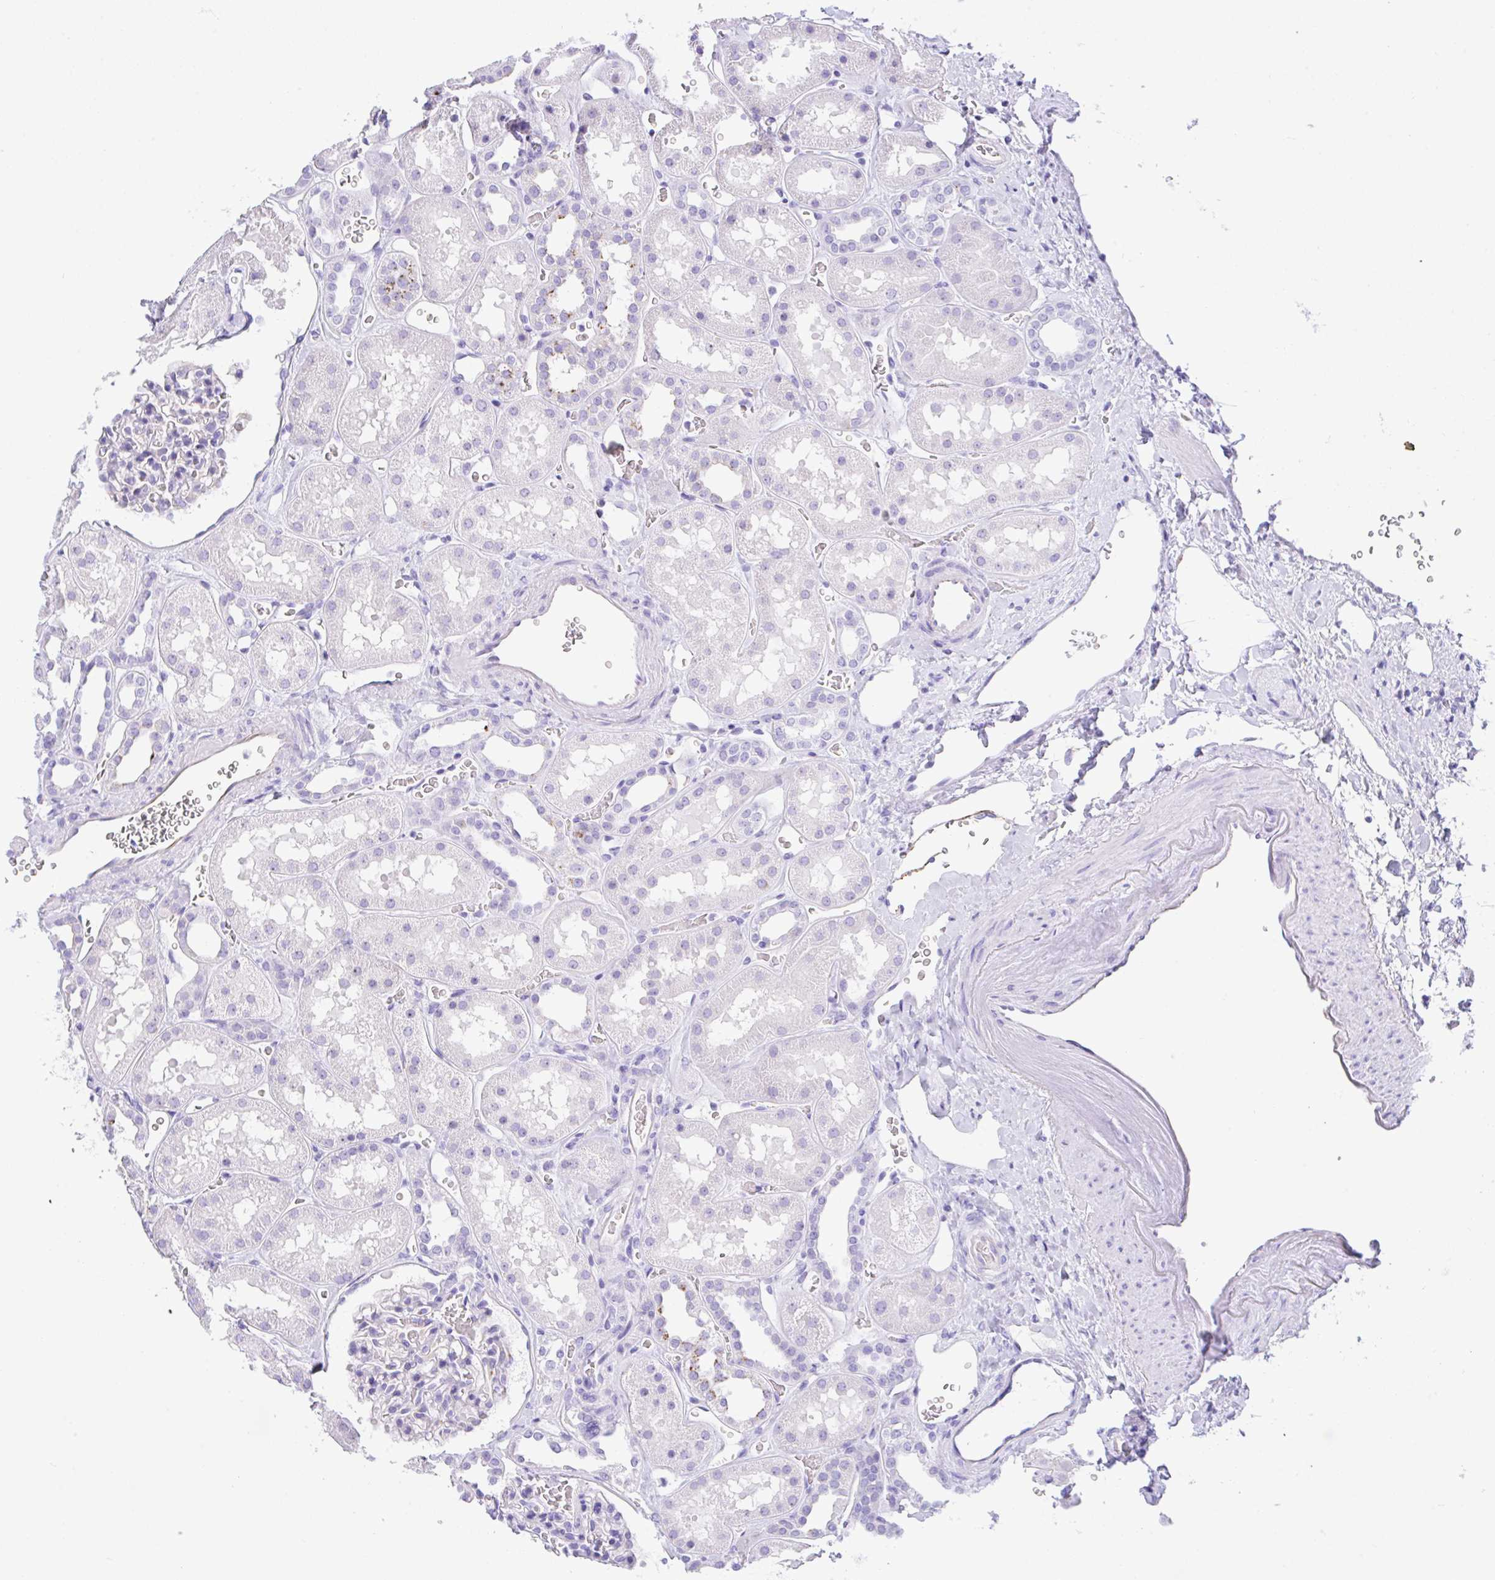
{"staining": {"intensity": "moderate", "quantity": "<25%", "location": "cytoplasmic/membranous"}, "tissue": "kidney", "cell_type": "Cells in glomeruli", "image_type": "normal", "snomed": [{"axis": "morphology", "description": "Normal tissue, NOS"}, {"axis": "topography", "description": "Kidney"}], "caption": "High-magnification brightfield microscopy of unremarkable kidney stained with DAB (3,3'-diaminobenzidine) (brown) and counterstained with hematoxylin (blue). cells in glomeruli exhibit moderate cytoplasmic/membranous staining is present in about<25% of cells.", "gene": "NDUFAF8", "patient": {"sex": "female", "age": 41}}